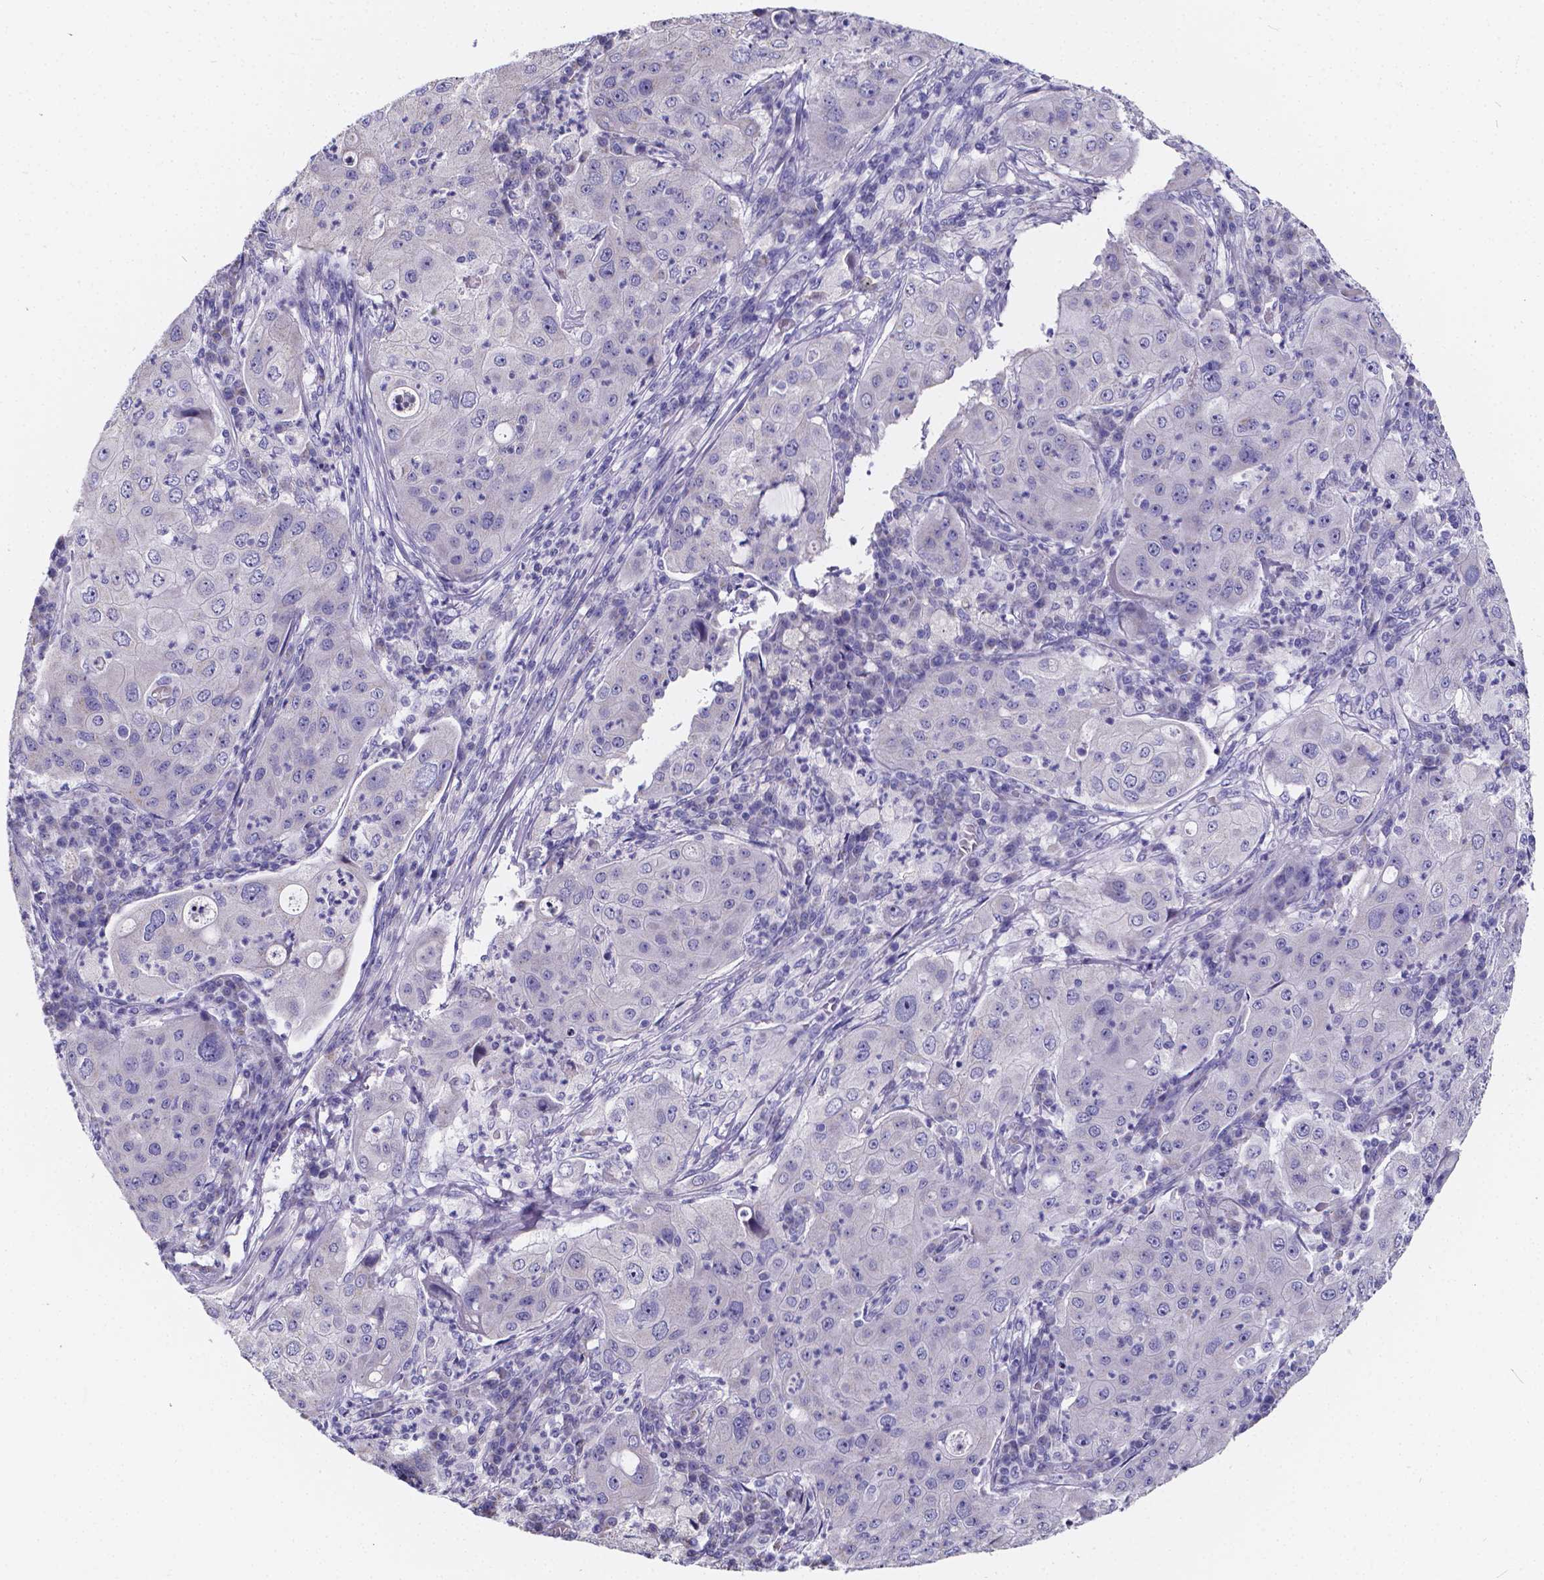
{"staining": {"intensity": "negative", "quantity": "none", "location": "none"}, "tissue": "lung cancer", "cell_type": "Tumor cells", "image_type": "cancer", "snomed": [{"axis": "morphology", "description": "Squamous cell carcinoma, NOS"}, {"axis": "topography", "description": "Lung"}], "caption": "Tumor cells are negative for brown protein staining in lung cancer.", "gene": "SPEF2", "patient": {"sex": "female", "age": 59}}